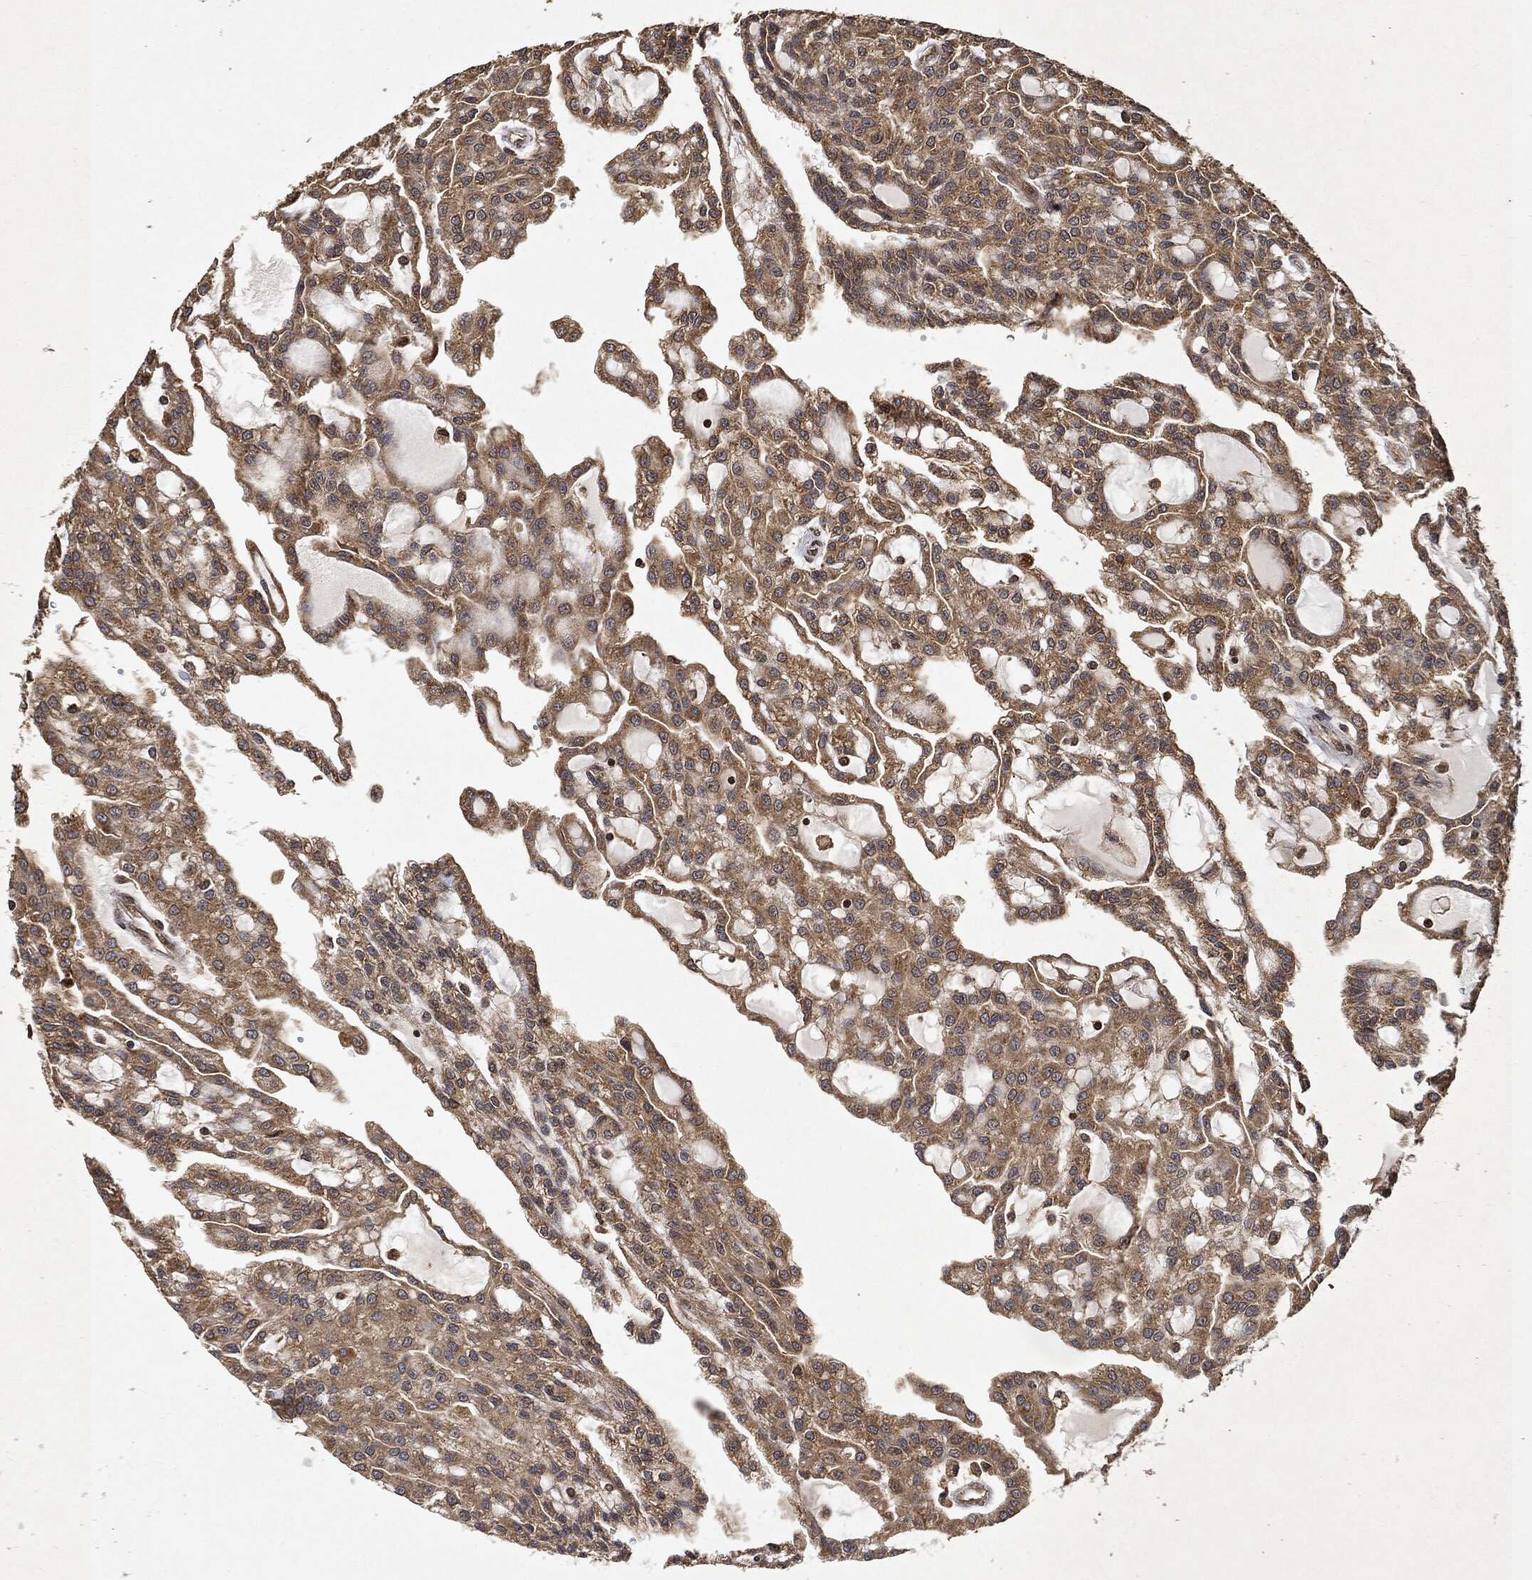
{"staining": {"intensity": "moderate", "quantity": ">75%", "location": "cytoplasmic/membranous"}, "tissue": "renal cancer", "cell_type": "Tumor cells", "image_type": "cancer", "snomed": [{"axis": "morphology", "description": "Adenocarcinoma, NOS"}, {"axis": "topography", "description": "Kidney"}], "caption": "The immunohistochemical stain shows moderate cytoplasmic/membranous expression in tumor cells of renal adenocarcinoma tissue.", "gene": "ZNF226", "patient": {"sex": "male", "age": 63}}